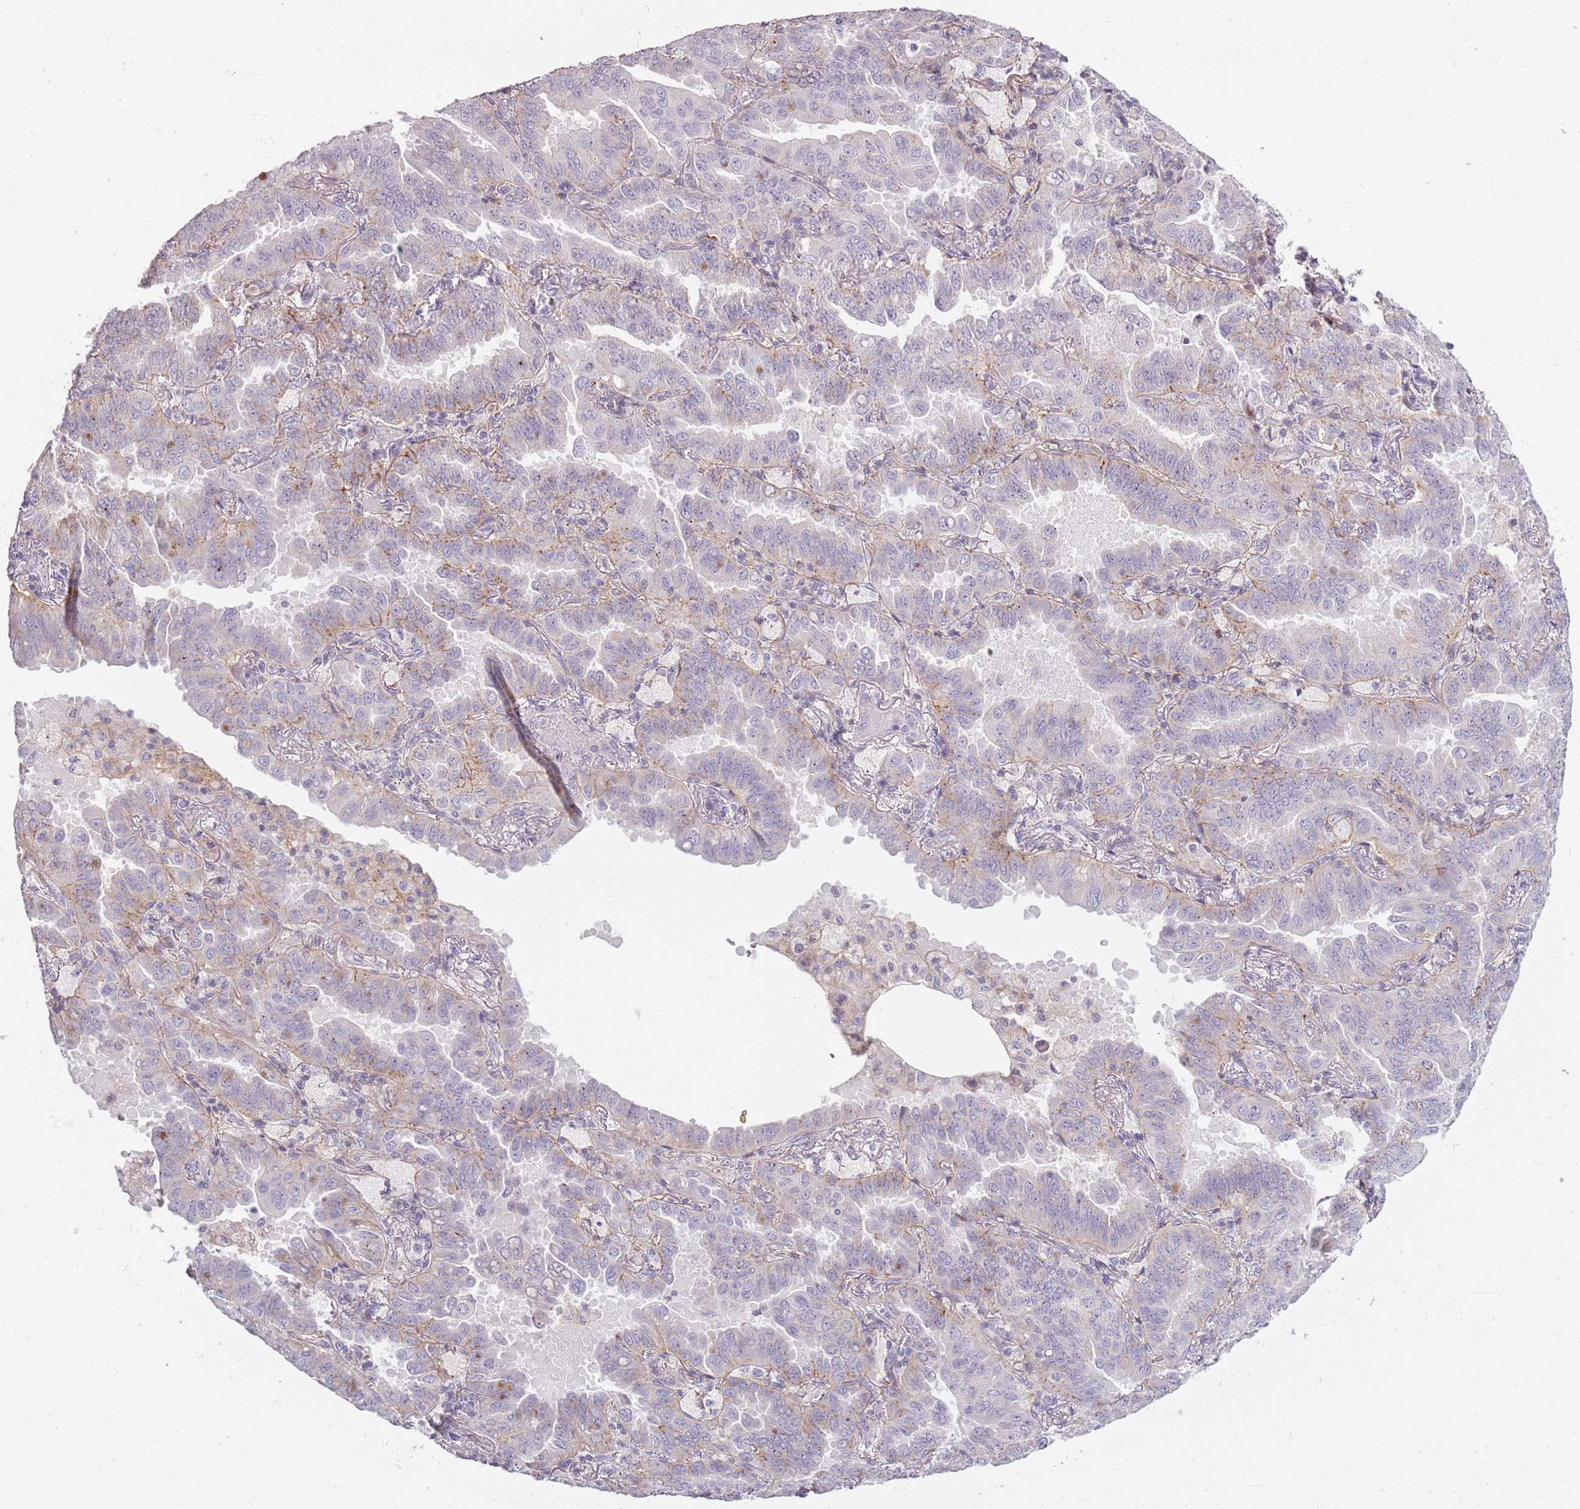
{"staining": {"intensity": "weak", "quantity": "<25%", "location": "cytoplasmic/membranous"}, "tissue": "lung cancer", "cell_type": "Tumor cells", "image_type": "cancer", "snomed": [{"axis": "morphology", "description": "Adenocarcinoma, NOS"}, {"axis": "topography", "description": "Lung"}], "caption": "High magnification brightfield microscopy of lung cancer (adenocarcinoma) stained with DAB (brown) and counterstained with hematoxylin (blue): tumor cells show no significant positivity.", "gene": "SYNGR3", "patient": {"sex": "male", "age": 64}}